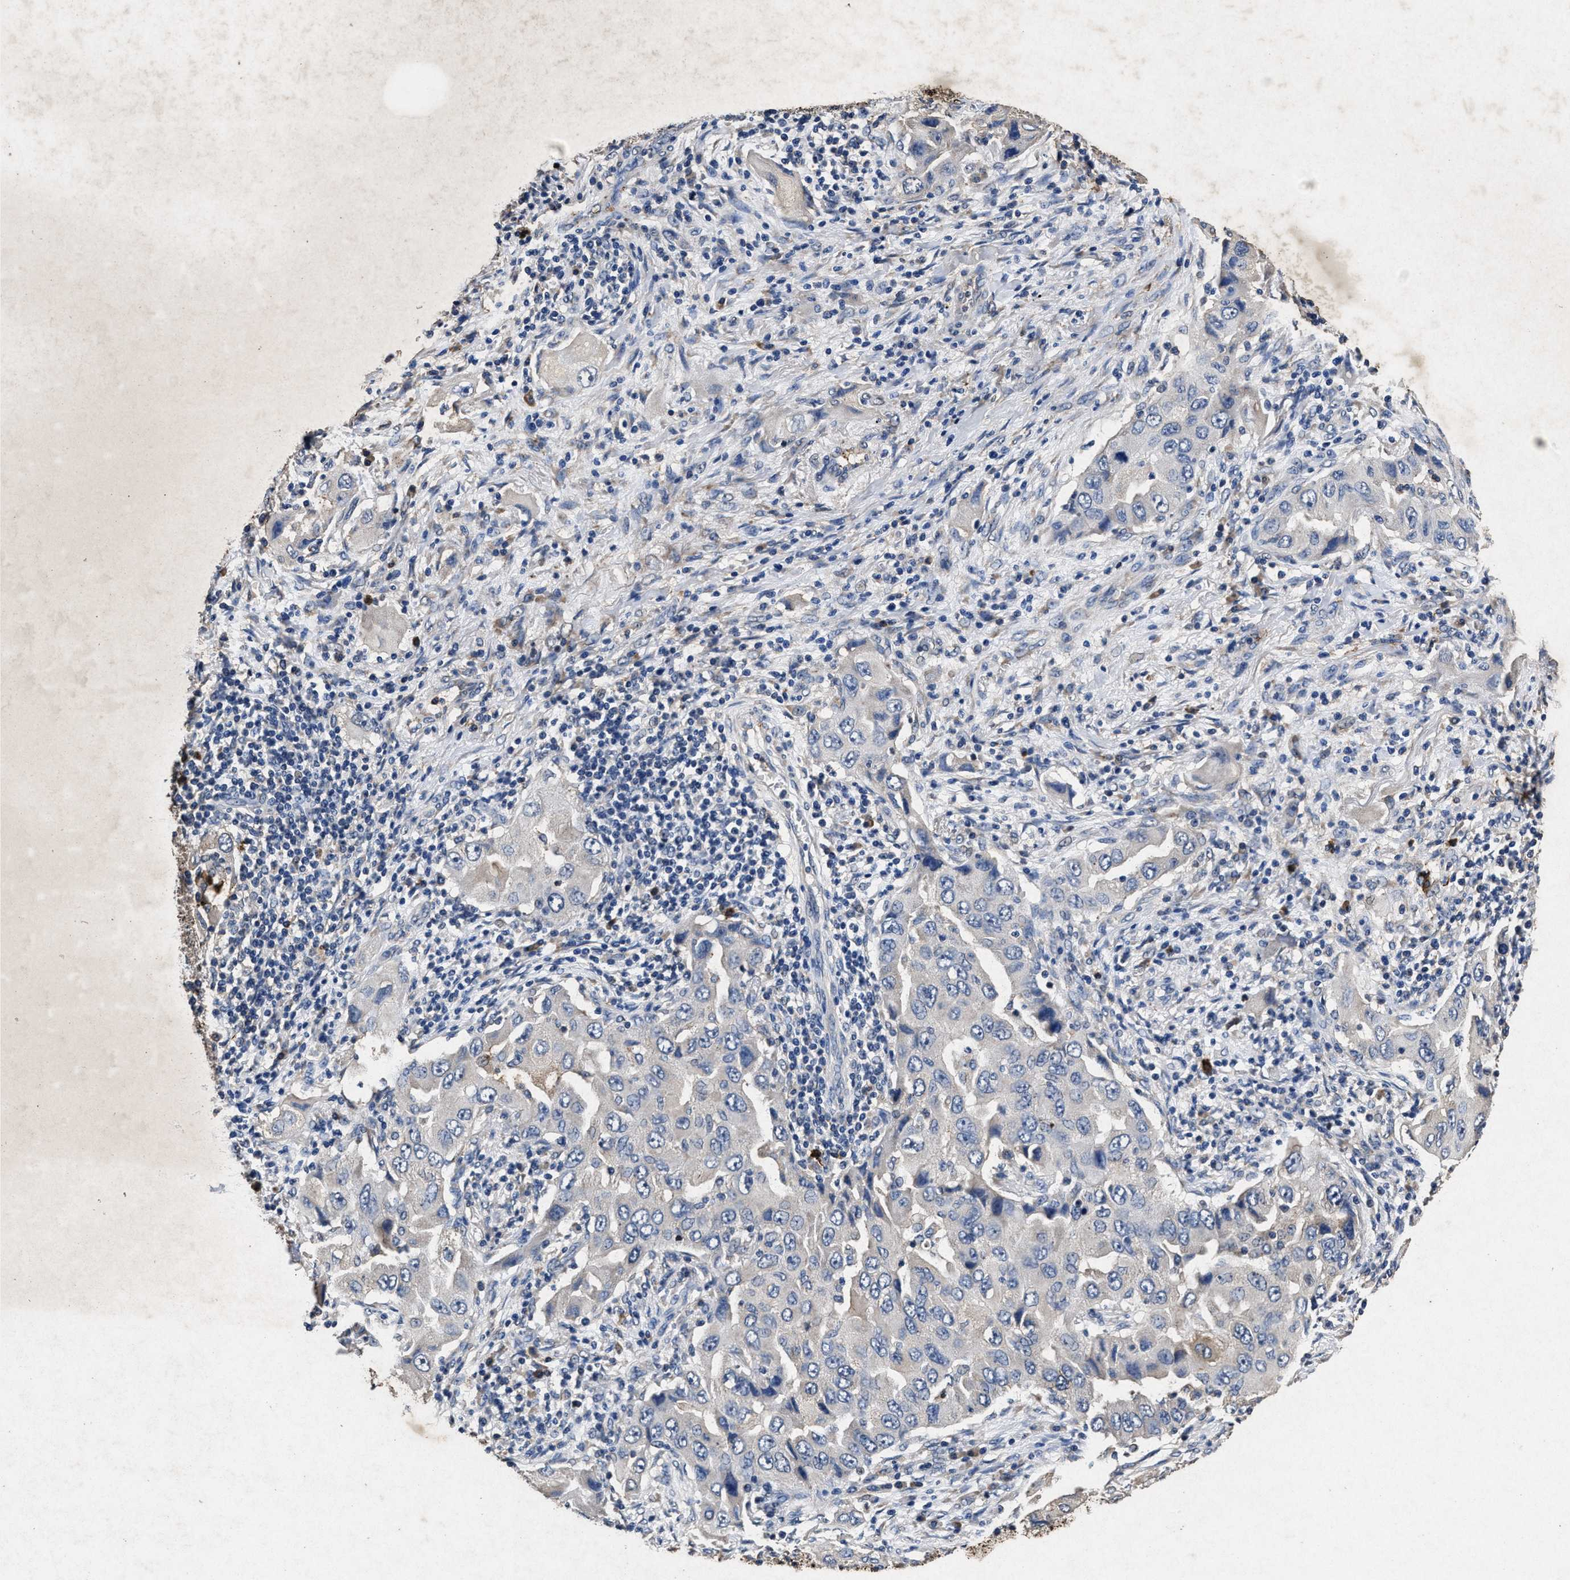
{"staining": {"intensity": "negative", "quantity": "none", "location": "none"}, "tissue": "lung cancer", "cell_type": "Tumor cells", "image_type": "cancer", "snomed": [{"axis": "morphology", "description": "Adenocarcinoma, NOS"}, {"axis": "topography", "description": "Lung"}], "caption": "IHC histopathology image of neoplastic tissue: human lung cancer stained with DAB (3,3'-diaminobenzidine) shows no significant protein positivity in tumor cells.", "gene": "LTB4R2", "patient": {"sex": "female", "age": 65}}